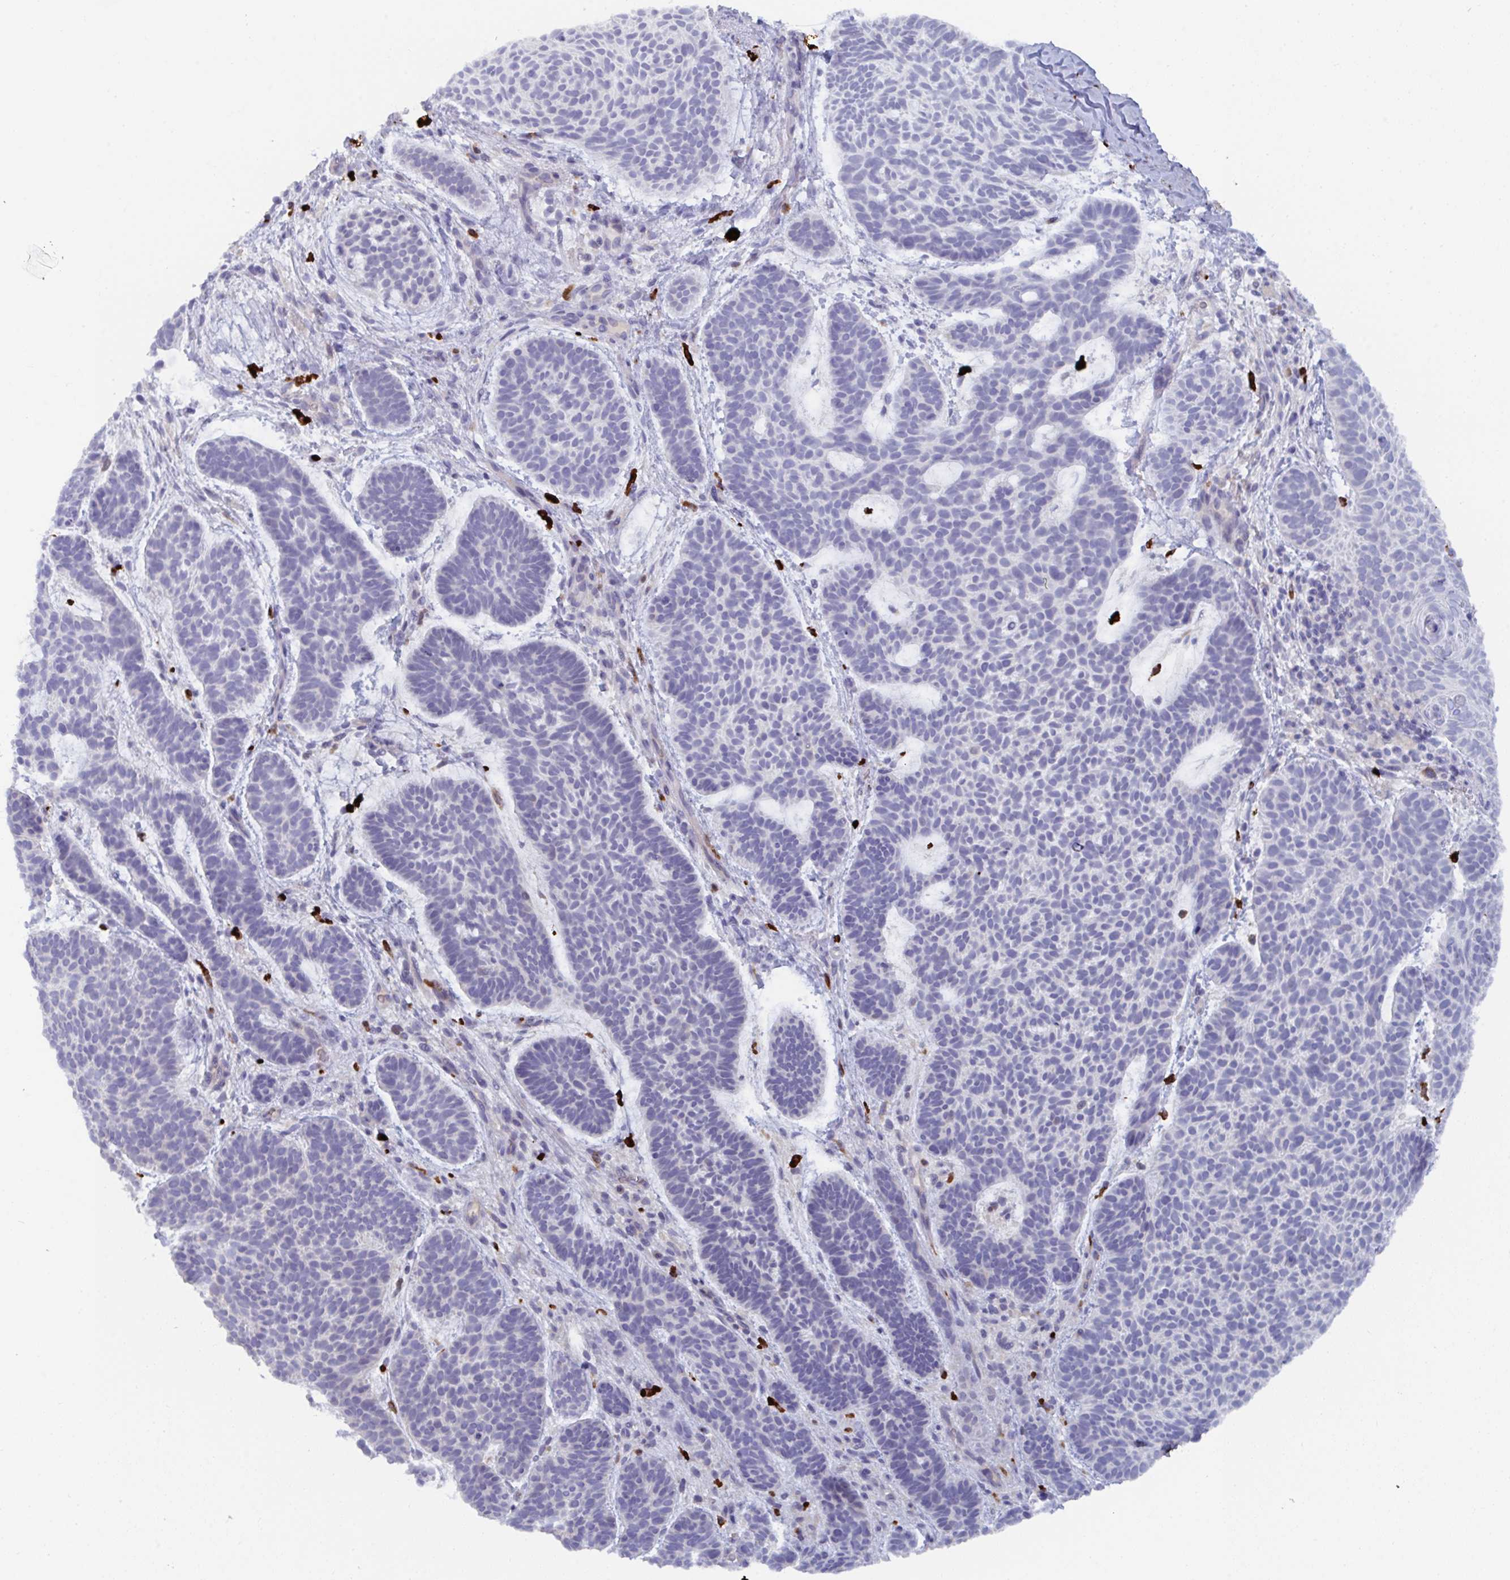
{"staining": {"intensity": "negative", "quantity": "none", "location": "none"}, "tissue": "skin cancer", "cell_type": "Tumor cells", "image_type": "cancer", "snomed": [{"axis": "morphology", "description": "Basal cell carcinoma"}, {"axis": "topography", "description": "Skin"}, {"axis": "topography", "description": "Skin of face"}], "caption": "This is an immunohistochemistry (IHC) histopathology image of human skin cancer (basal cell carcinoma). There is no positivity in tumor cells.", "gene": "KCNK5", "patient": {"sex": "male", "age": 73}}